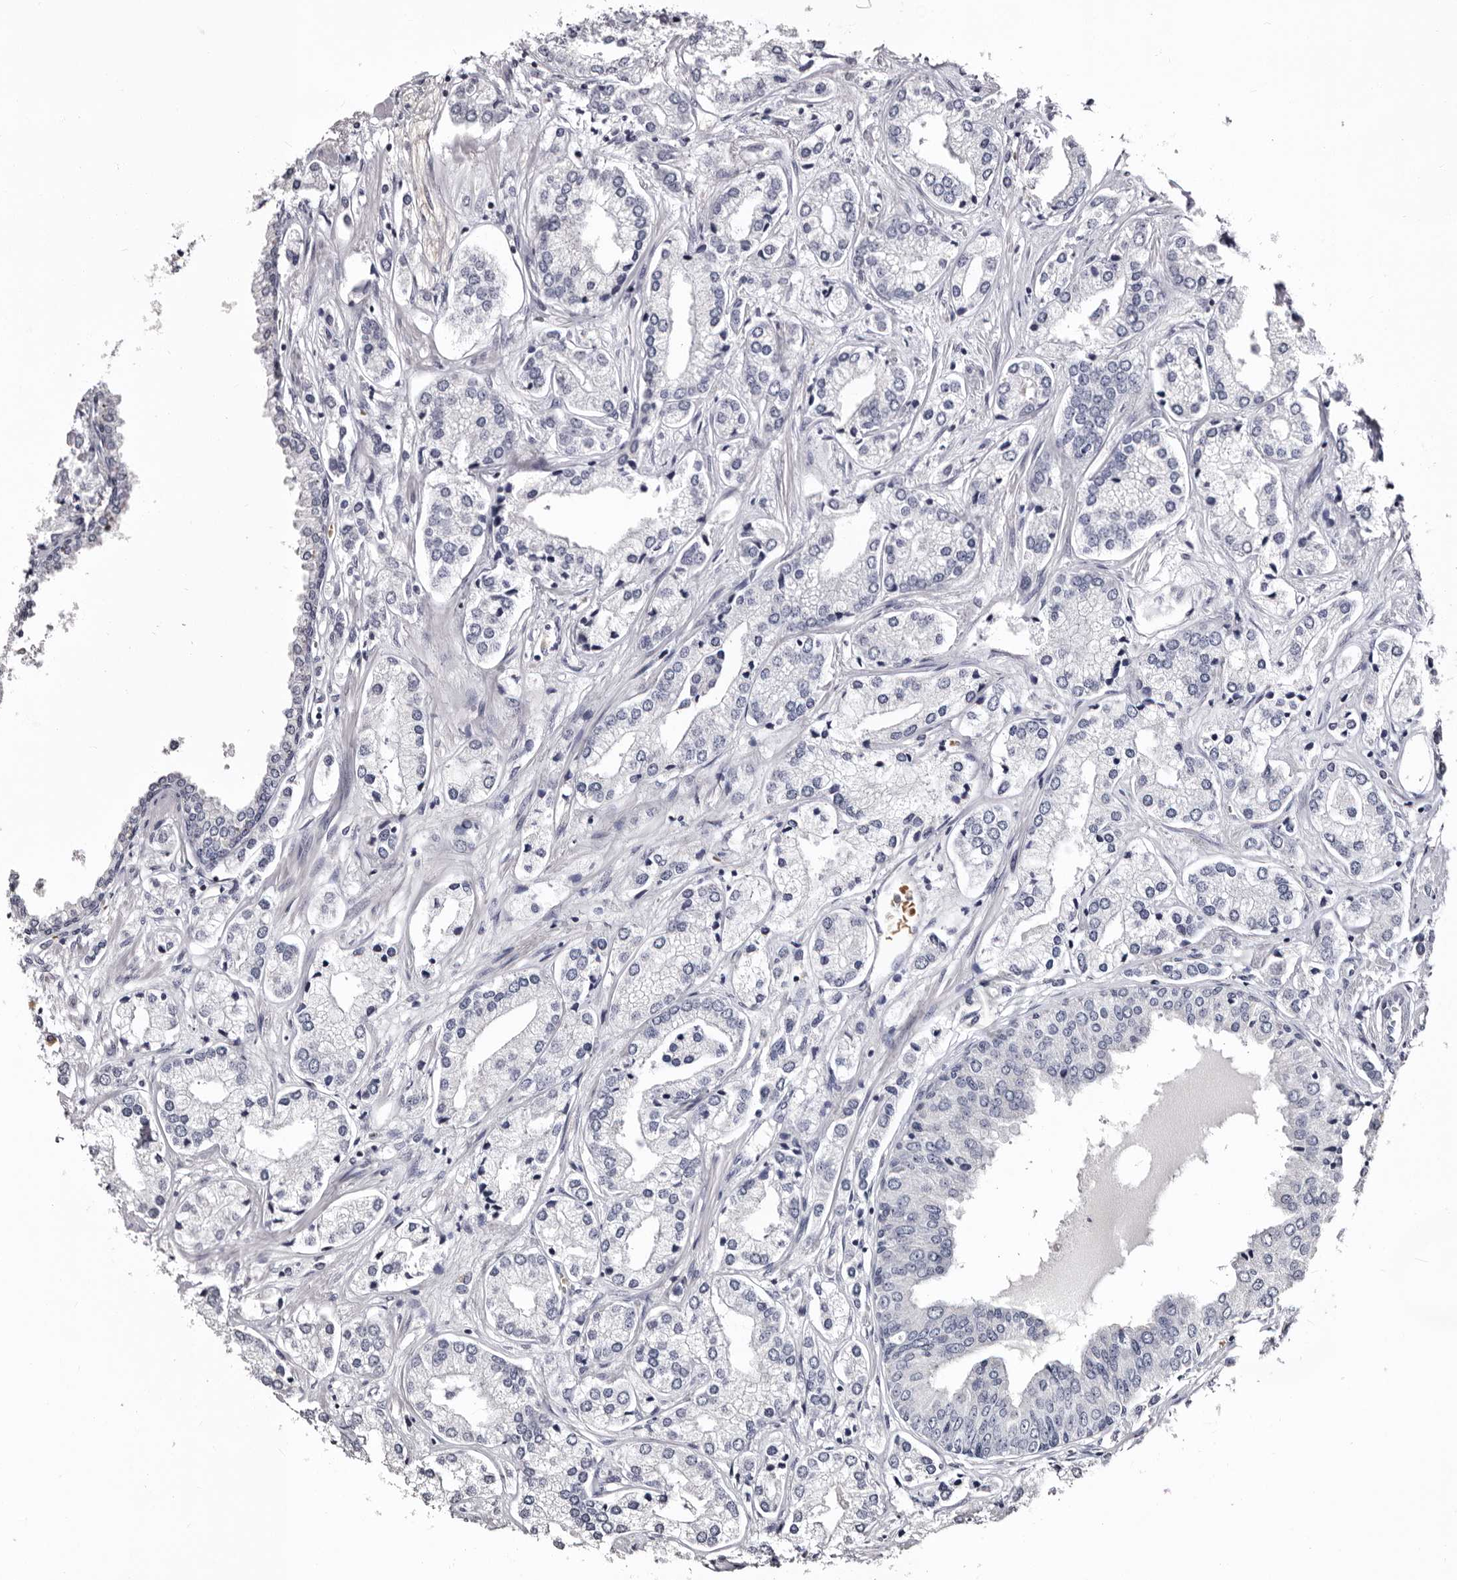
{"staining": {"intensity": "negative", "quantity": "none", "location": "none"}, "tissue": "prostate cancer", "cell_type": "Tumor cells", "image_type": "cancer", "snomed": [{"axis": "morphology", "description": "Adenocarcinoma, High grade"}, {"axis": "topography", "description": "Prostate"}], "caption": "A high-resolution histopathology image shows immunohistochemistry (IHC) staining of prostate cancer, which shows no significant staining in tumor cells.", "gene": "BPGM", "patient": {"sex": "male", "age": 66}}